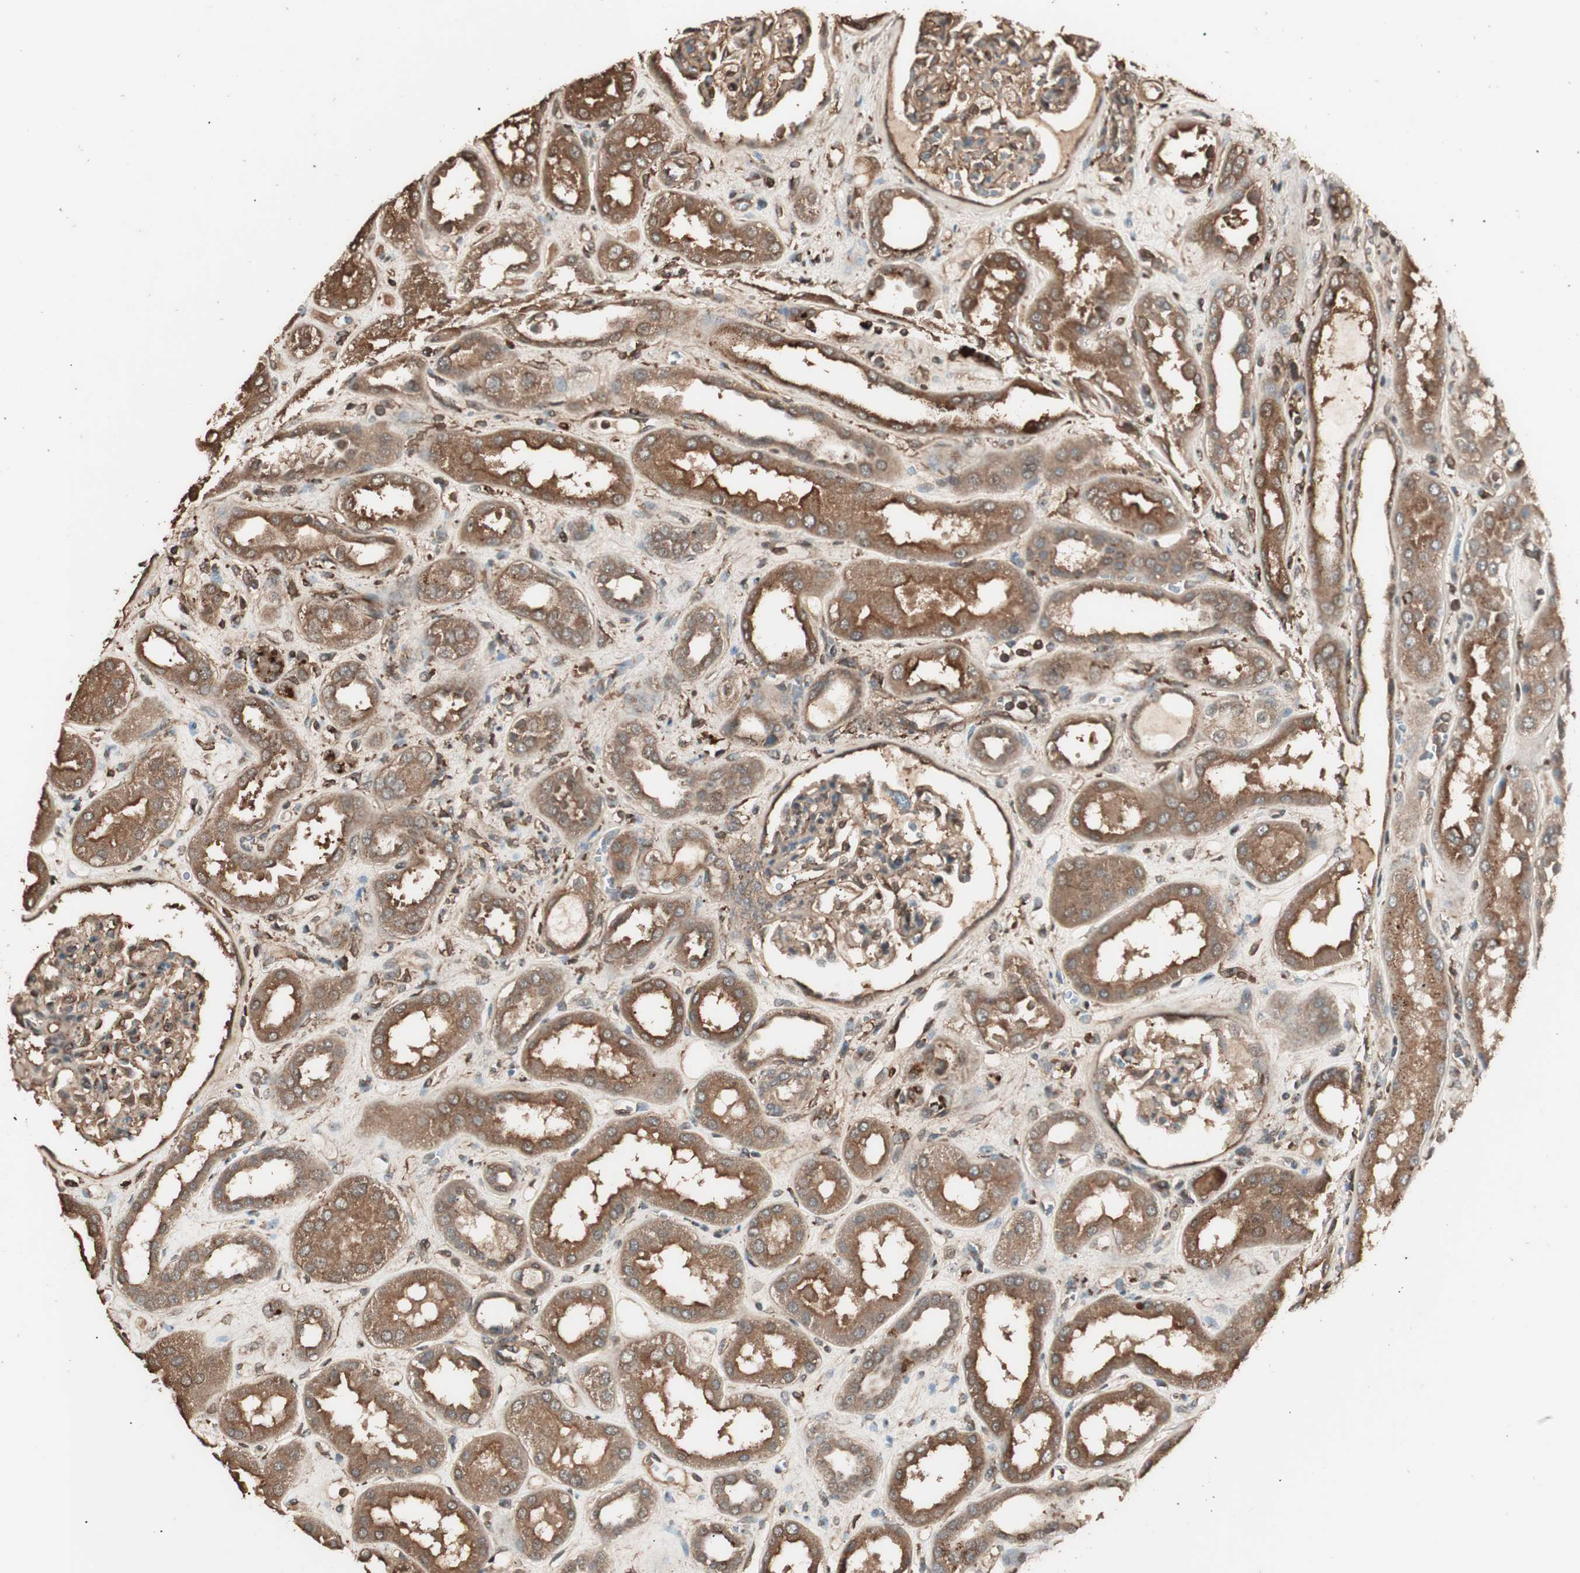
{"staining": {"intensity": "moderate", "quantity": ">75%", "location": "cytoplasmic/membranous"}, "tissue": "kidney", "cell_type": "Cells in glomeruli", "image_type": "normal", "snomed": [{"axis": "morphology", "description": "Normal tissue, NOS"}, {"axis": "topography", "description": "Kidney"}], "caption": "Human kidney stained for a protein (brown) displays moderate cytoplasmic/membranous positive staining in about >75% of cells in glomeruli.", "gene": "CCN4", "patient": {"sex": "male", "age": 59}}